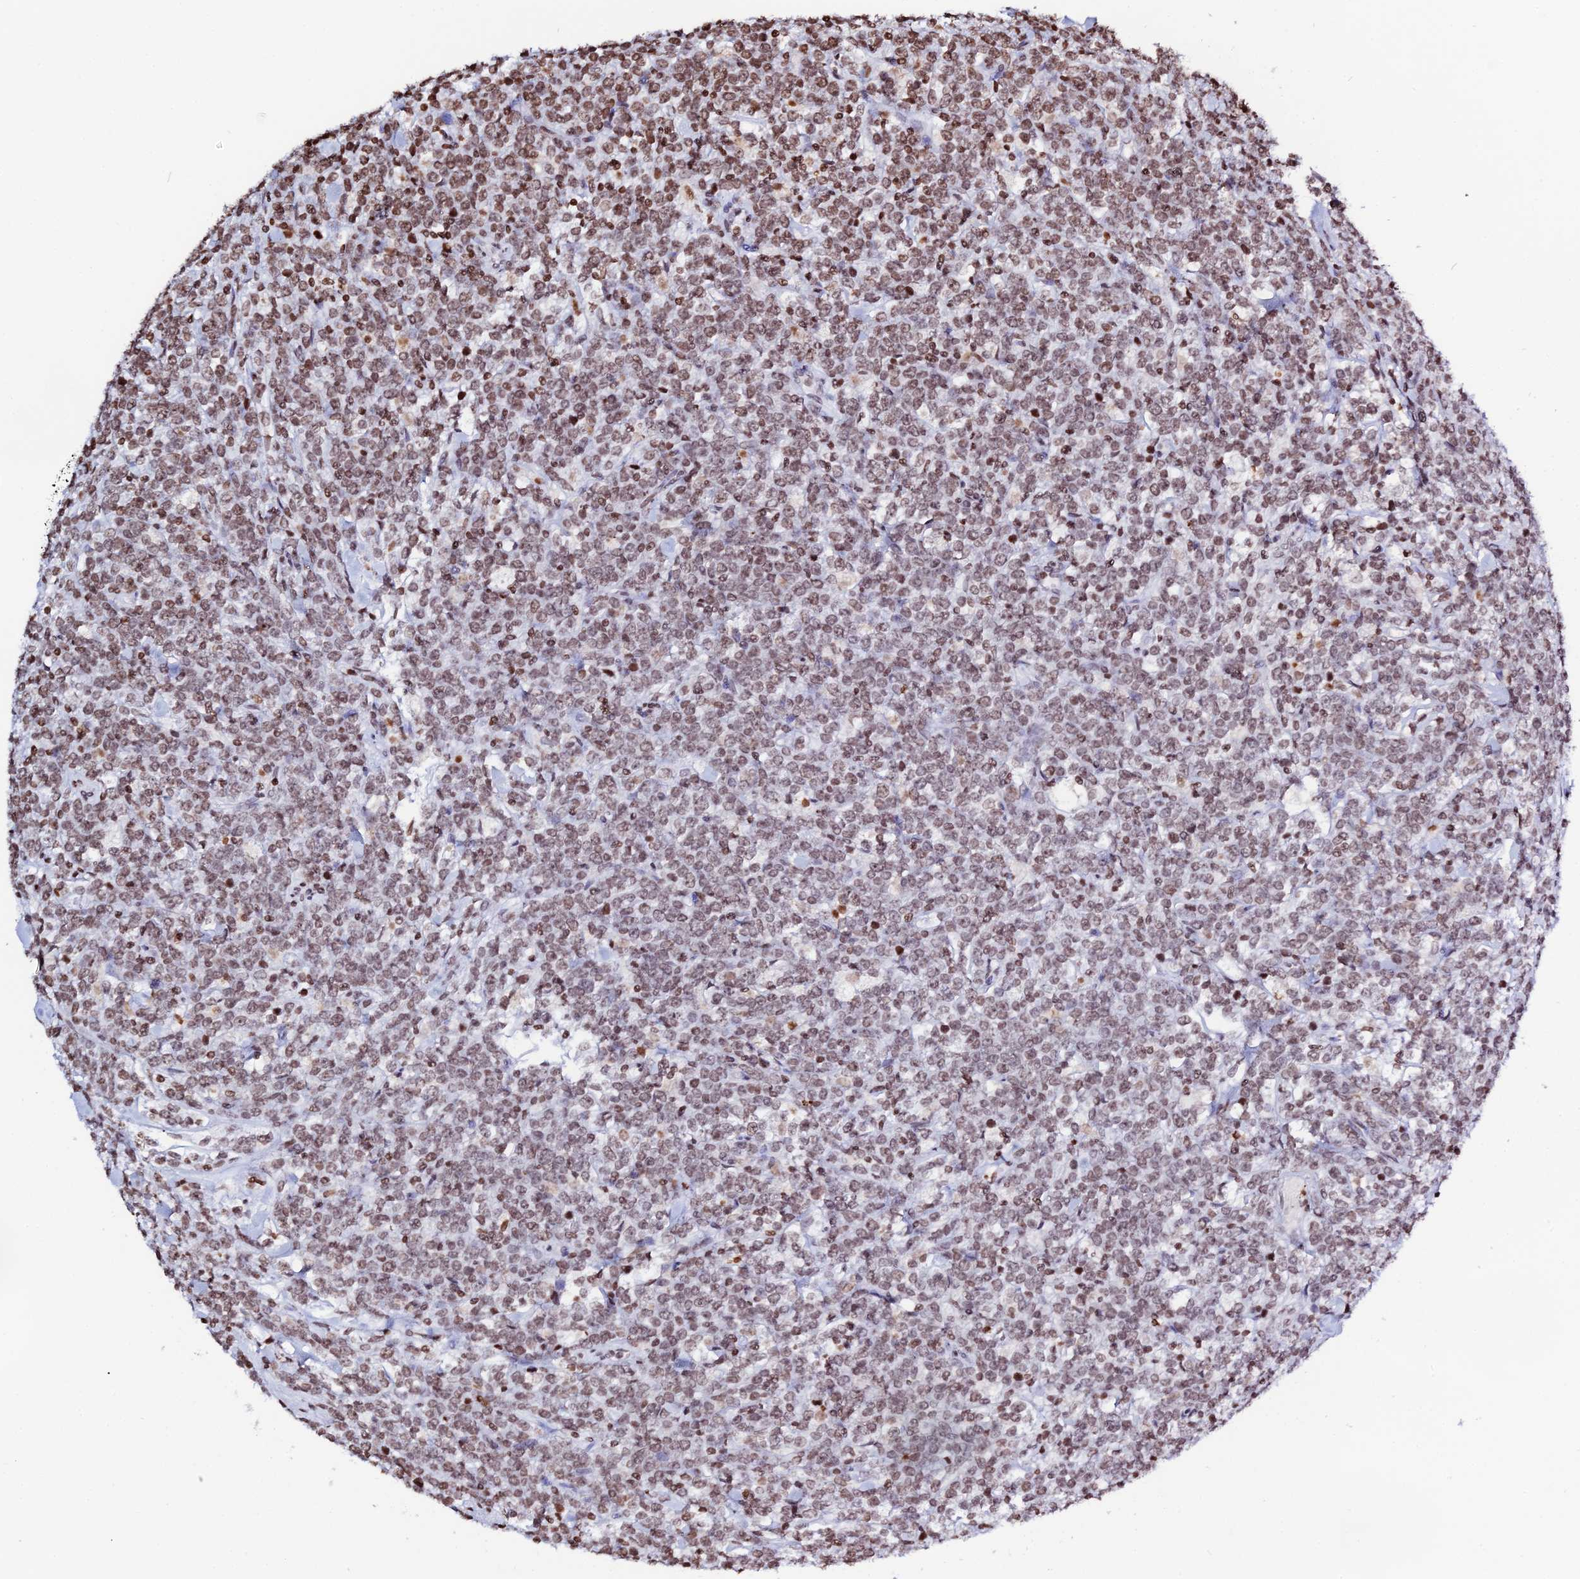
{"staining": {"intensity": "moderate", "quantity": ">75%", "location": "nuclear"}, "tissue": "lymphoma", "cell_type": "Tumor cells", "image_type": "cancer", "snomed": [{"axis": "morphology", "description": "Malignant lymphoma, non-Hodgkin's type, High grade"}, {"axis": "topography", "description": "Small intestine"}], "caption": "Immunohistochemistry micrograph of neoplastic tissue: lymphoma stained using immunohistochemistry shows medium levels of moderate protein expression localized specifically in the nuclear of tumor cells, appearing as a nuclear brown color.", "gene": "MACROH2A2", "patient": {"sex": "male", "age": 8}}